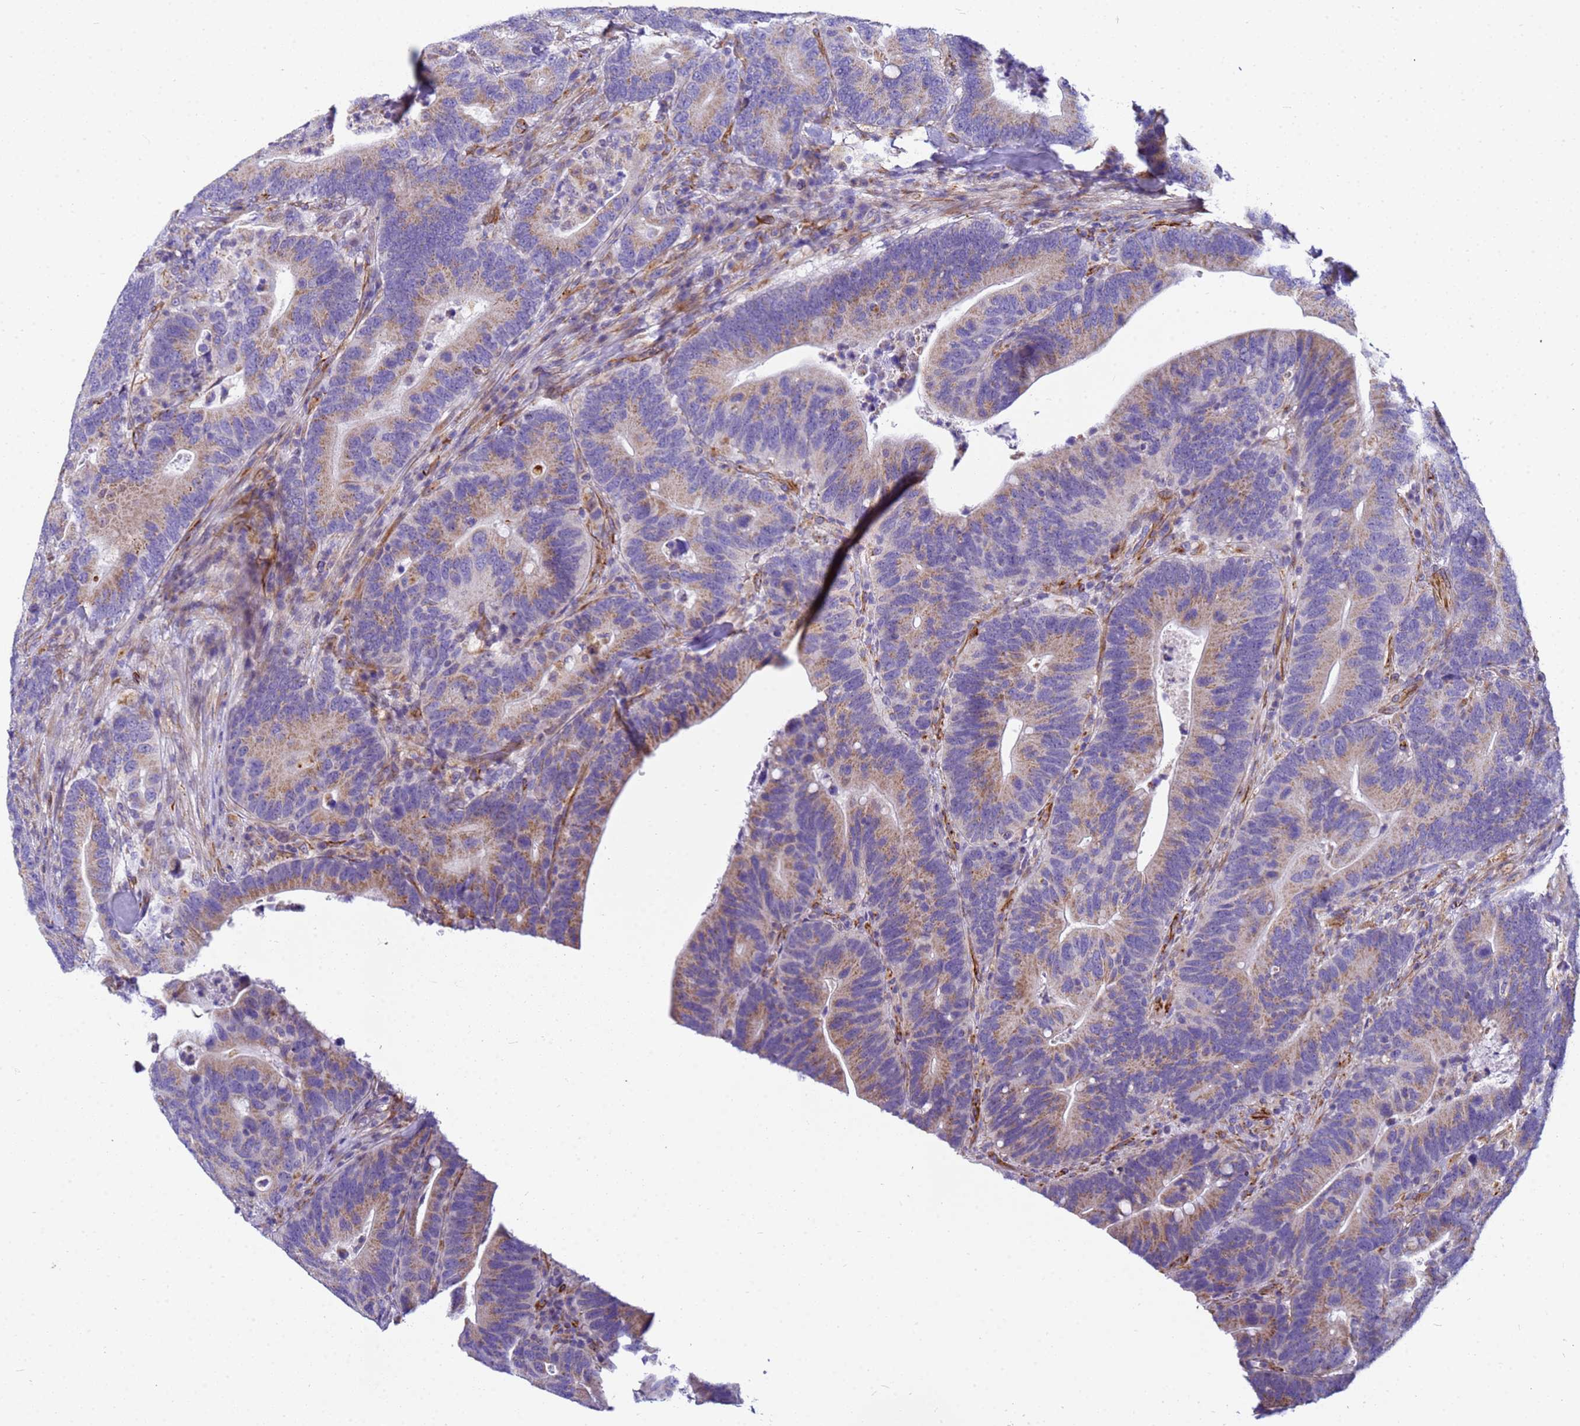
{"staining": {"intensity": "moderate", "quantity": ">75%", "location": "cytoplasmic/membranous"}, "tissue": "colorectal cancer", "cell_type": "Tumor cells", "image_type": "cancer", "snomed": [{"axis": "morphology", "description": "Adenocarcinoma, NOS"}, {"axis": "topography", "description": "Colon"}], "caption": "High-magnification brightfield microscopy of colorectal cancer stained with DAB (brown) and counterstained with hematoxylin (blue). tumor cells exhibit moderate cytoplasmic/membranous expression is identified in about>75% of cells.", "gene": "UBXN2B", "patient": {"sex": "female", "age": 66}}